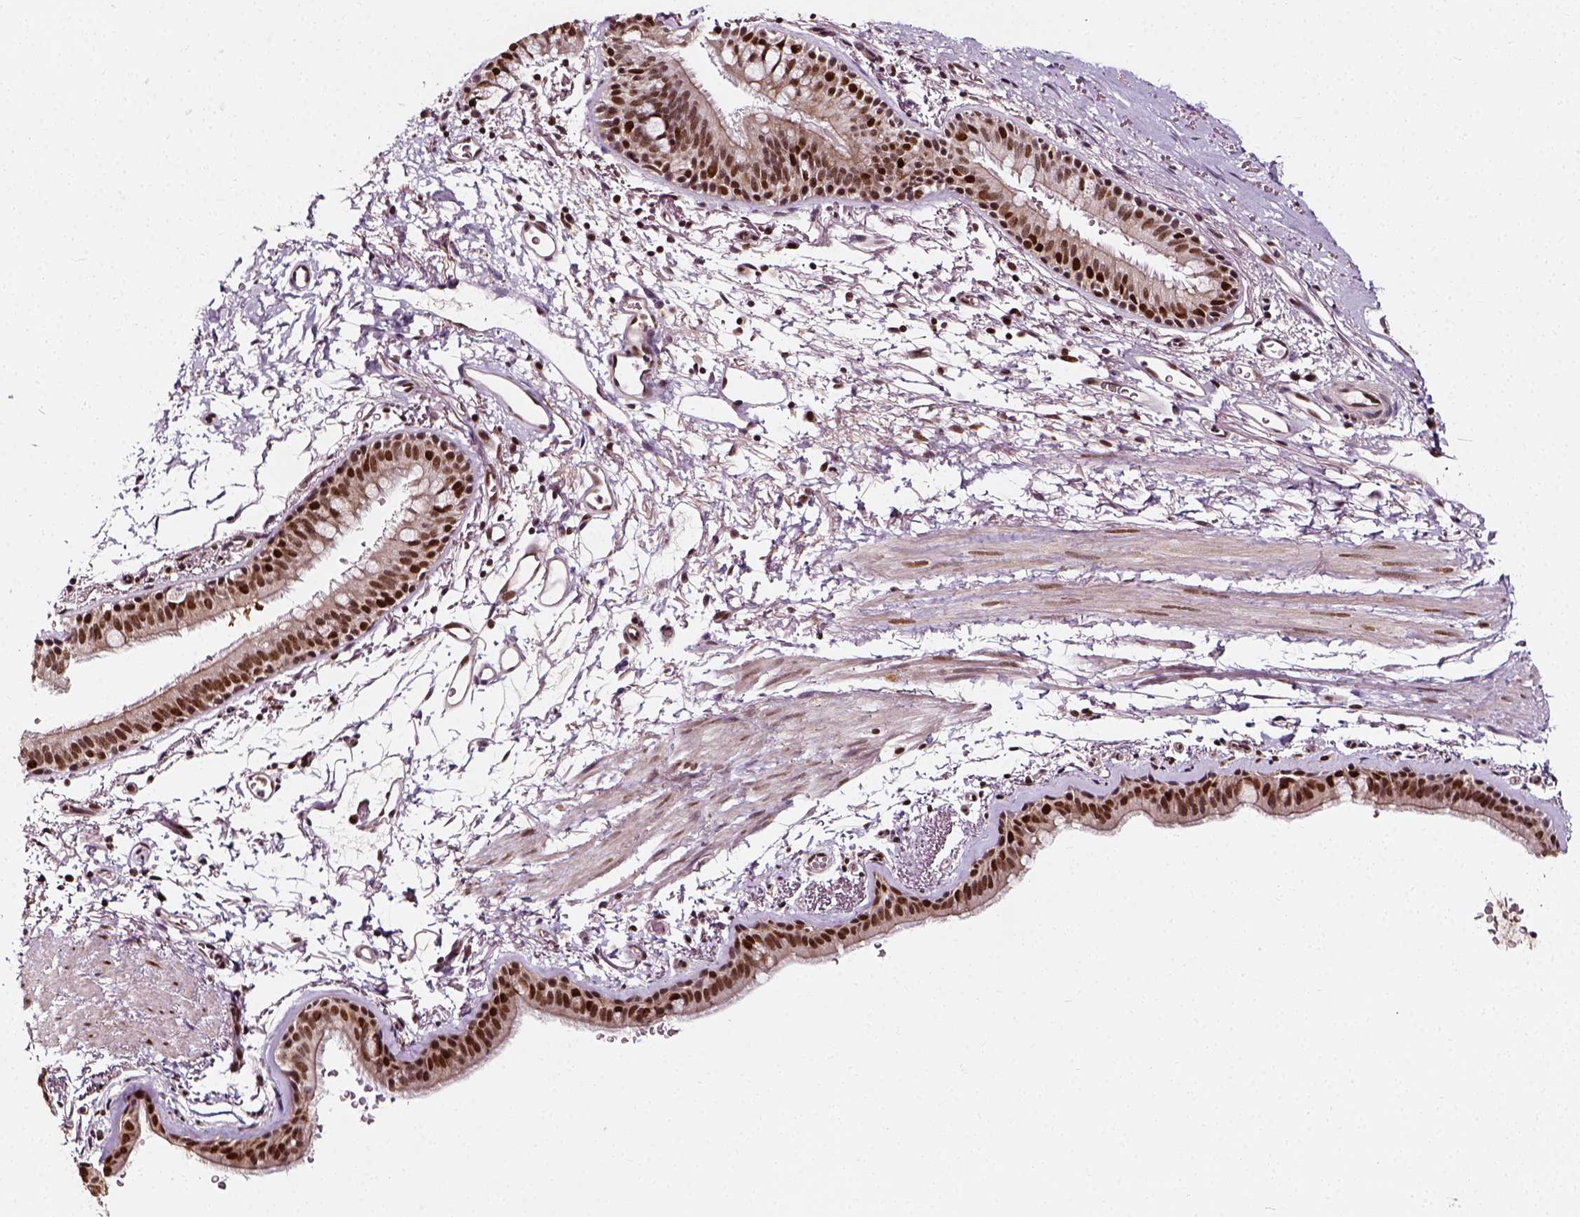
{"staining": {"intensity": "strong", "quantity": ">75%", "location": "nuclear"}, "tissue": "bronchus", "cell_type": "Respiratory epithelial cells", "image_type": "normal", "snomed": [{"axis": "morphology", "description": "Normal tissue, NOS"}, {"axis": "topography", "description": "Lymph node"}, {"axis": "topography", "description": "Bronchus"}], "caption": "Protein expression analysis of normal human bronchus reveals strong nuclear positivity in approximately >75% of respiratory epithelial cells. (brown staining indicates protein expression, while blue staining denotes nuclei).", "gene": "NACC1", "patient": {"sex": "female", "age": 70}}